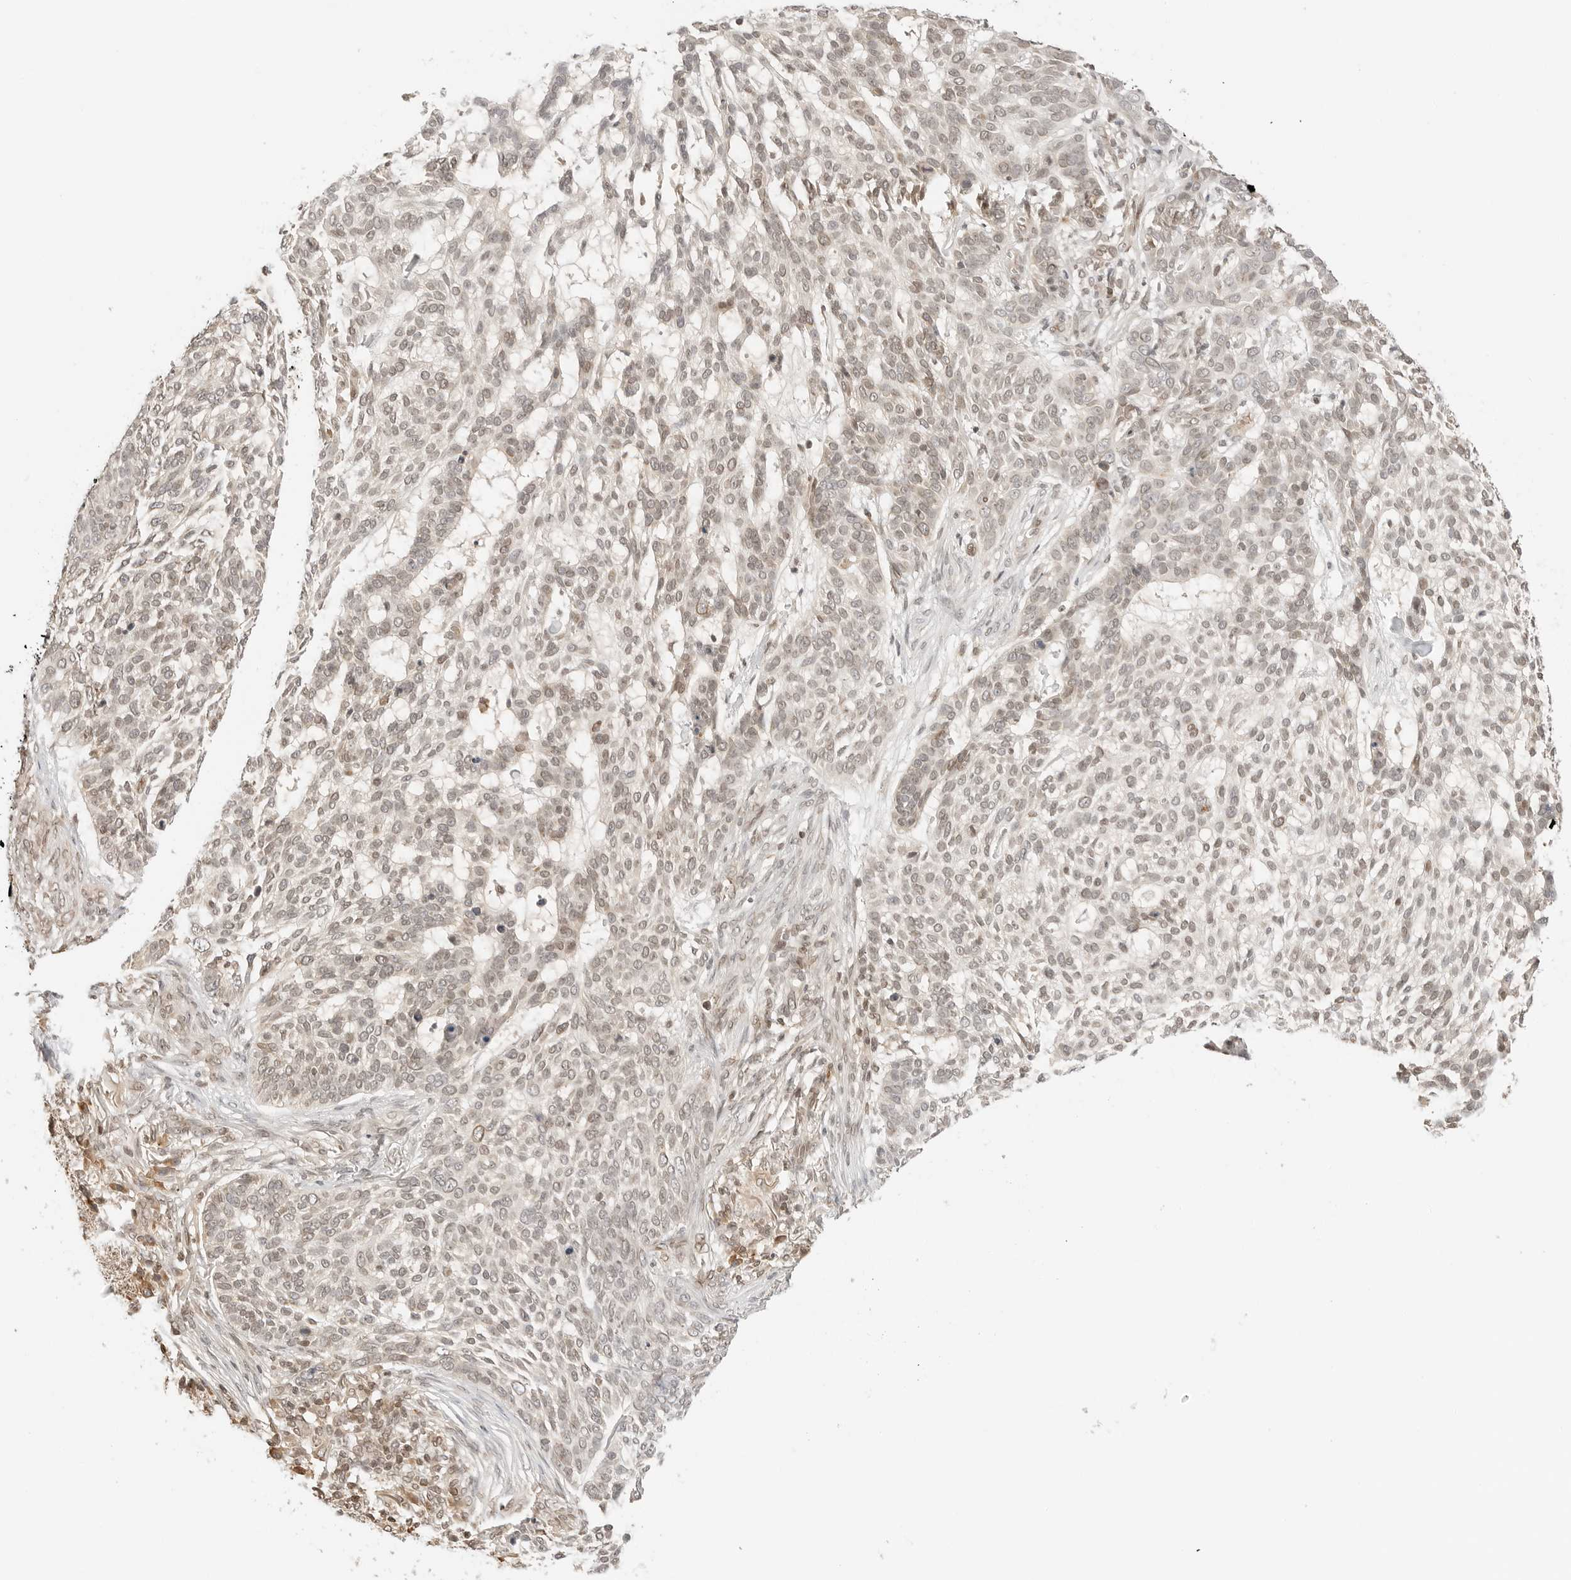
{"staining": {"intensity": "weak", "quantity": "<25%", "location": "cytoplasmic/membranous,nuclear"}, "tissue": "skin cancer", "cell_type": "Tumor cells", "image_type": "cancer", "snomed": [{"axis": "morphology", "description": "Basal cell carcinoma"}, {"axis": "topography", "description": "Skin"}], "caption": "High power microscopy image of an IHC photomicrograph of basal cell carcinoma (skin), revealing no significant positivity in tumor cells. (Brightfield microscopy of DAB (3,3'-diaminobenzidine) IHC at high magnification).", "gene": "POLH", "patient": {"sex": "female", "age": 64}}